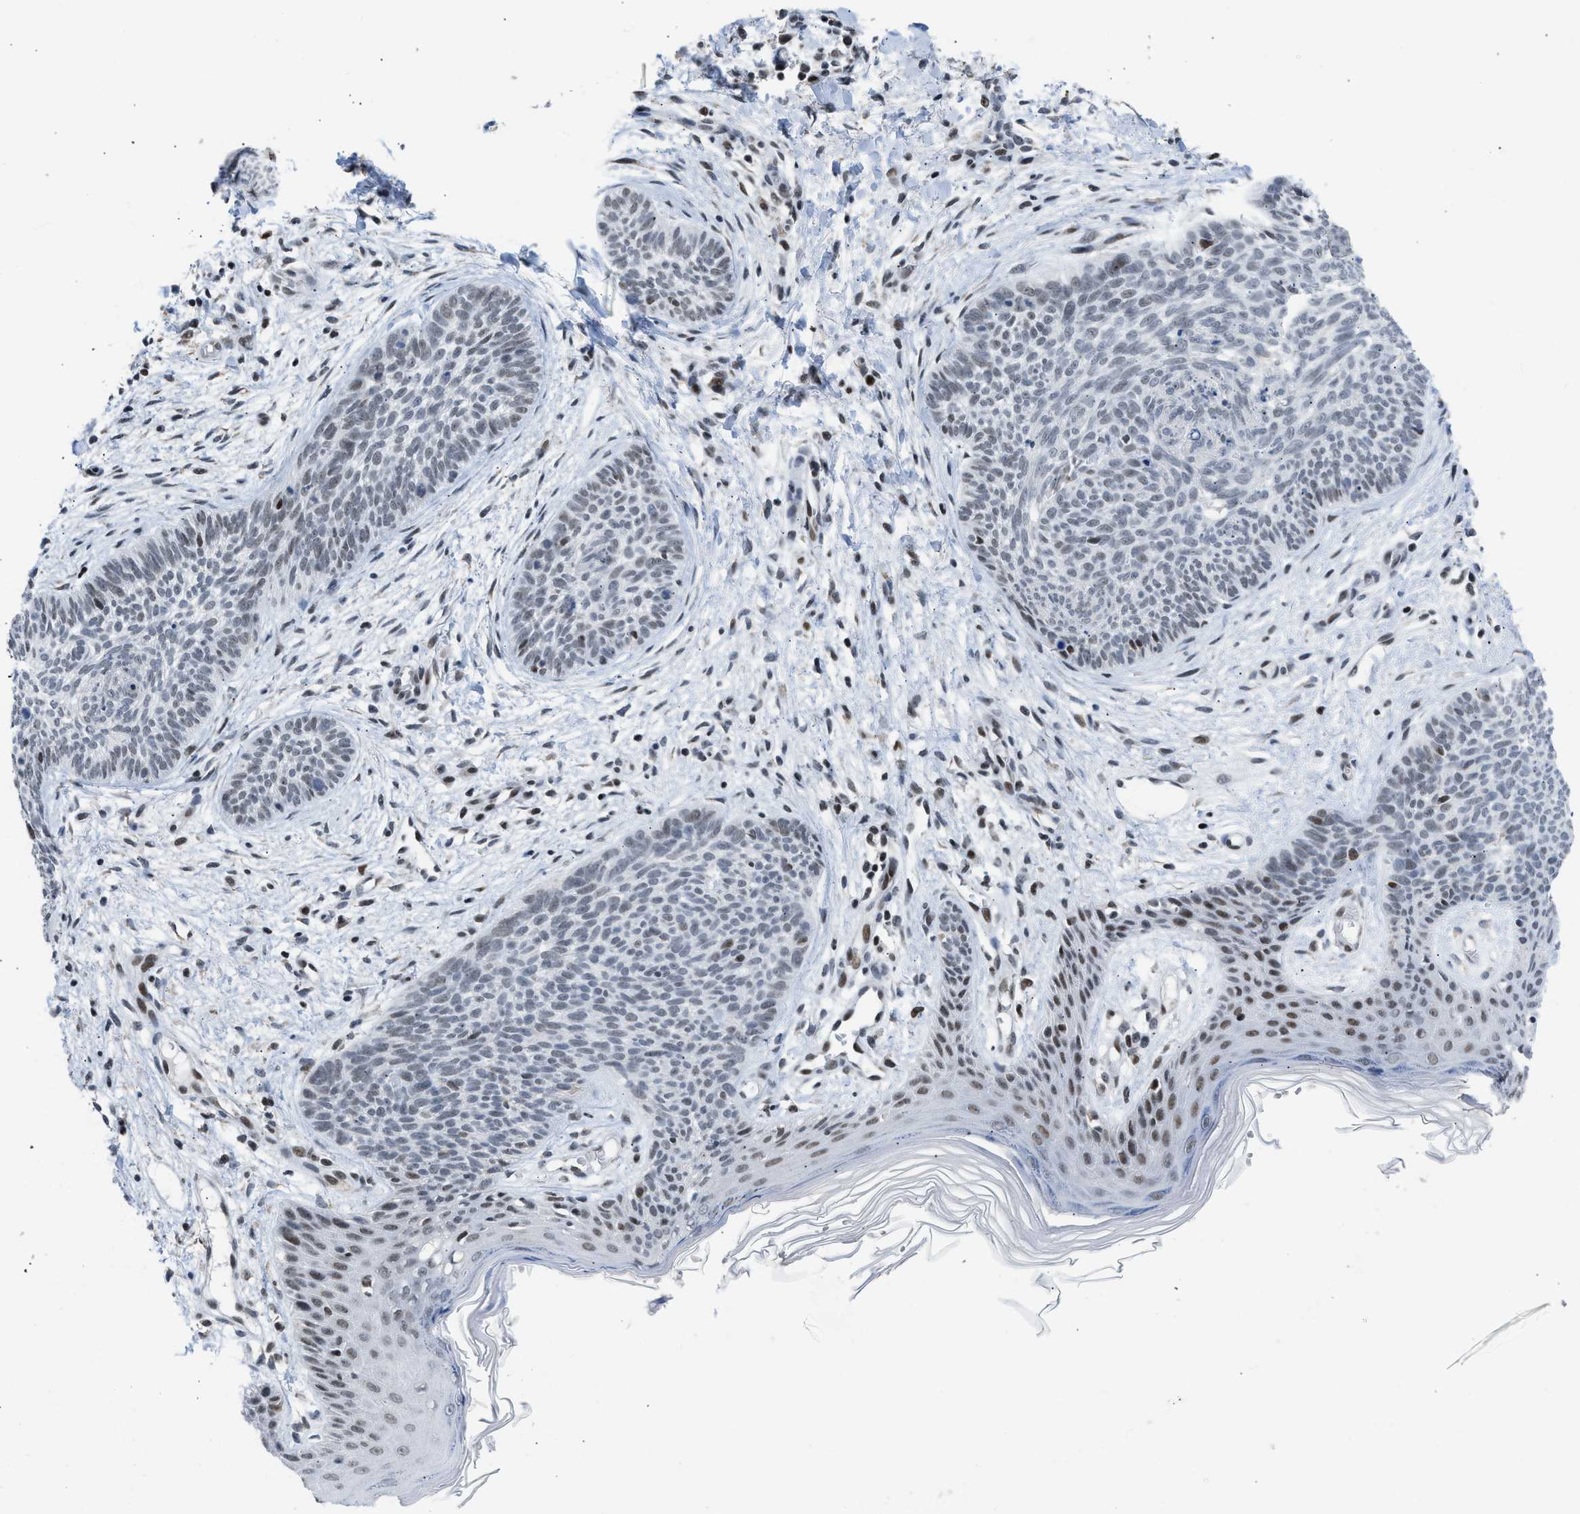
{"staining": {"intensity": "weak", "quantity": "<25%", "location": "nuclear"}, "tissue": "skin cancer", "cell_type": "Tumor cells", "image_type": "cancer", "snomed": [{"axis": "morphology", "description": "Basal cell carcinoma"}, {"axis": "topography", "description": "Skin"}], "caption": "This is an IHC image of human basal cell carcinoma (skin). There is no staining in tumor cells.", "gene": "TERF2IP", "patient": {"sex": "female", "age": 59}}